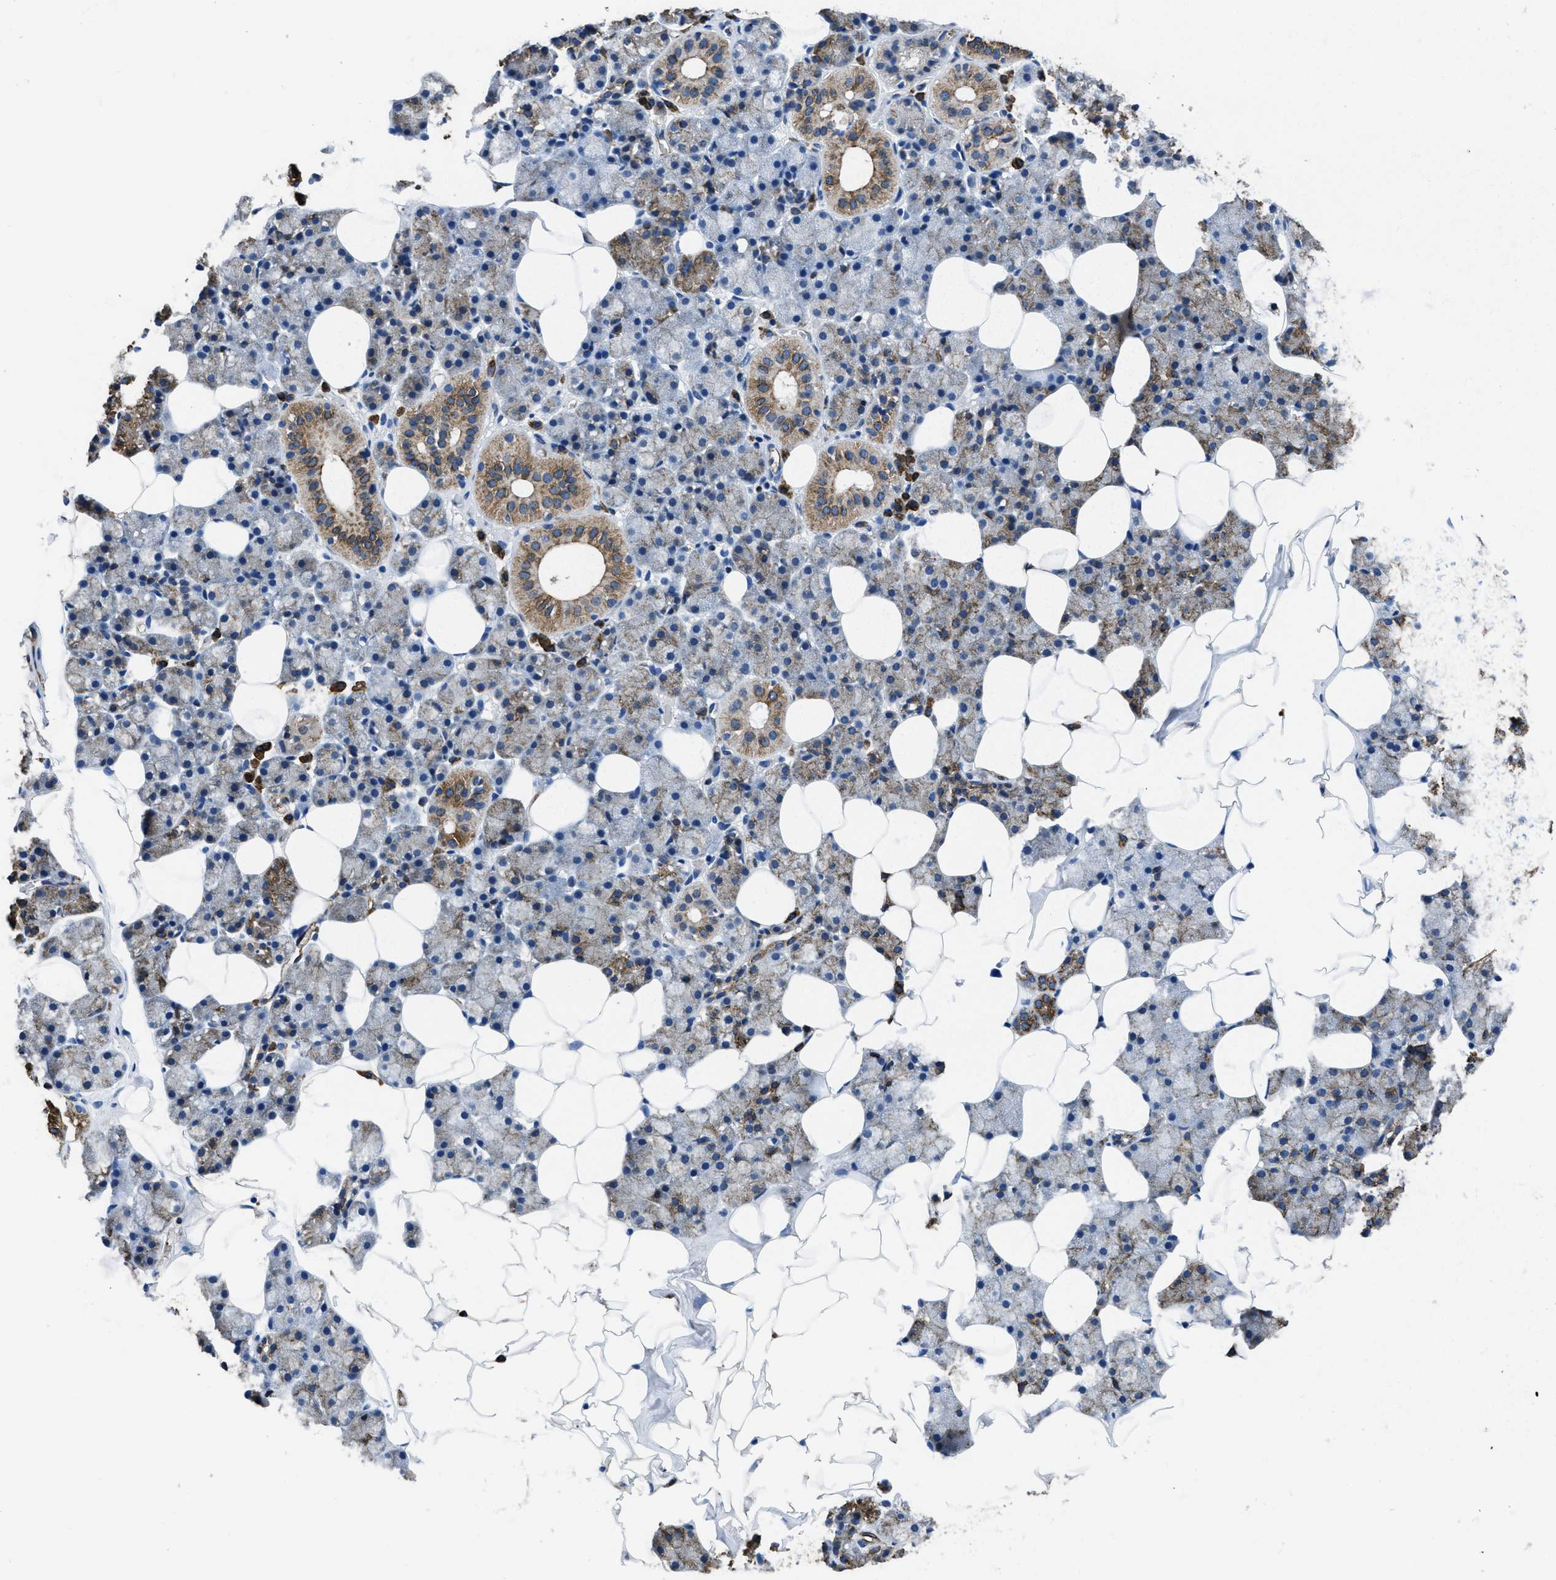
{"staining": {"intensity": "moderate", "quantity": "<25%", "location": "cytoplasmic/membranous"}, "tissue": "salivary gland", "cell_type": "Glandular cells", "image_type": "normal", "snomed": [{"axis": "morphology", "description": "Normal tissue, NOS"}, {"axis": "topography", "description": "Salivary gland"}], "caption": "This image reveals normal salivary gland stained with immunohistochemistry to label a protein in brown. The cytoplasmic/membranous of glandular cells show moderate positivity for the protein. Nuclei are counter-stained blue.", "gene": "ITGA3", "patient": {"sex": "female", "age": 33}}